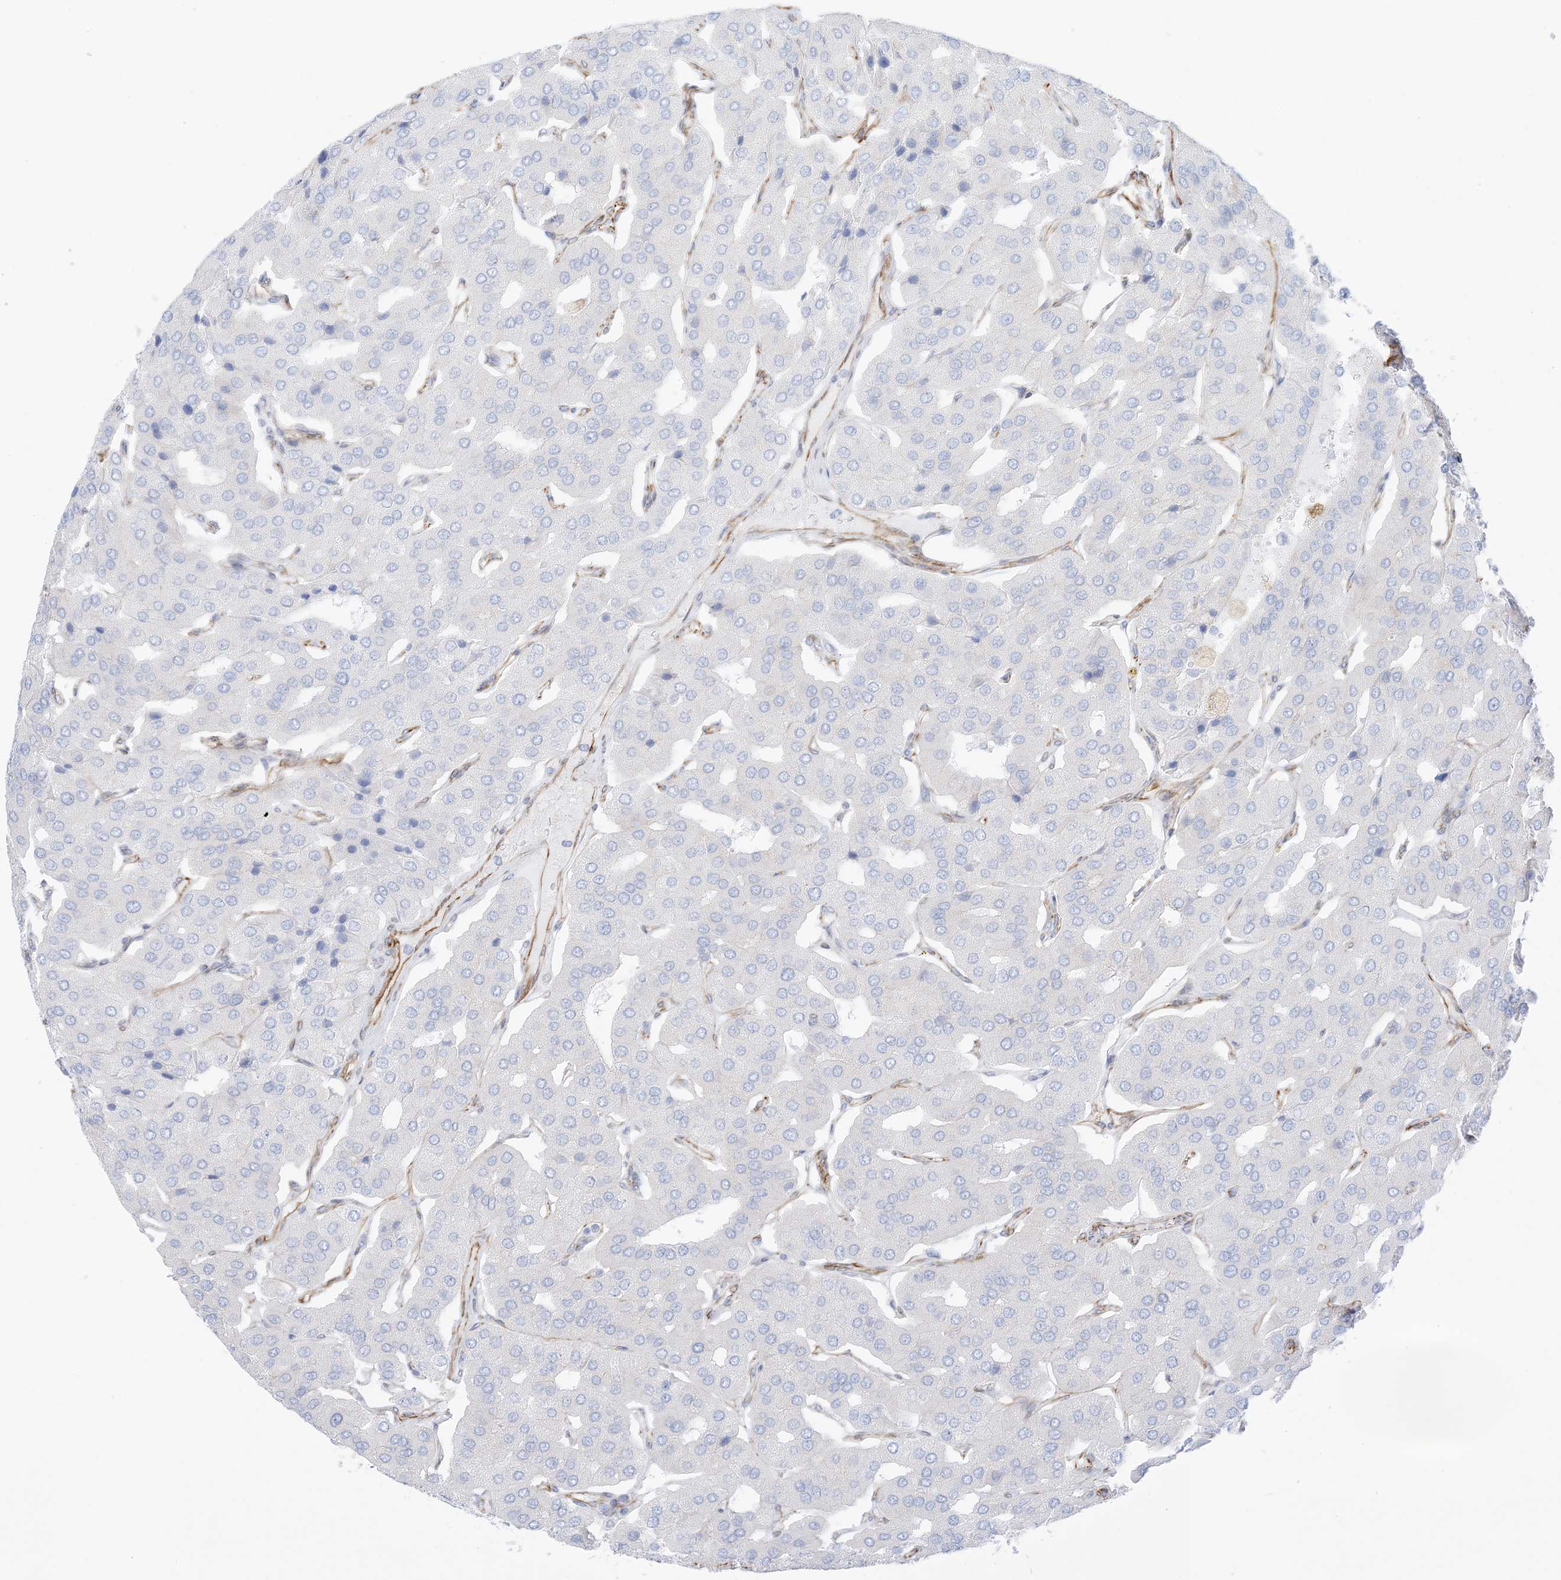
{"staining": {"intensity": "negative", "quantity": "none", "location": "none"}, "tissue": "parathyroid gland", "cell_type": "Glandular cells", "image_type": "normal", "snomed": [{"axis": "morphology", "description": "Normal tissue, NOS"}, {"axis": "morphology", "description": "Adenoma, NOS"}, {"axis": "topography", "description": "Parathyroid gland"}], "caption": "Glandular cells show no significant positivity in unremarkable parathyroid gland.", "gene": "PID1", "patient": {"sex": "female", "age": 86}}